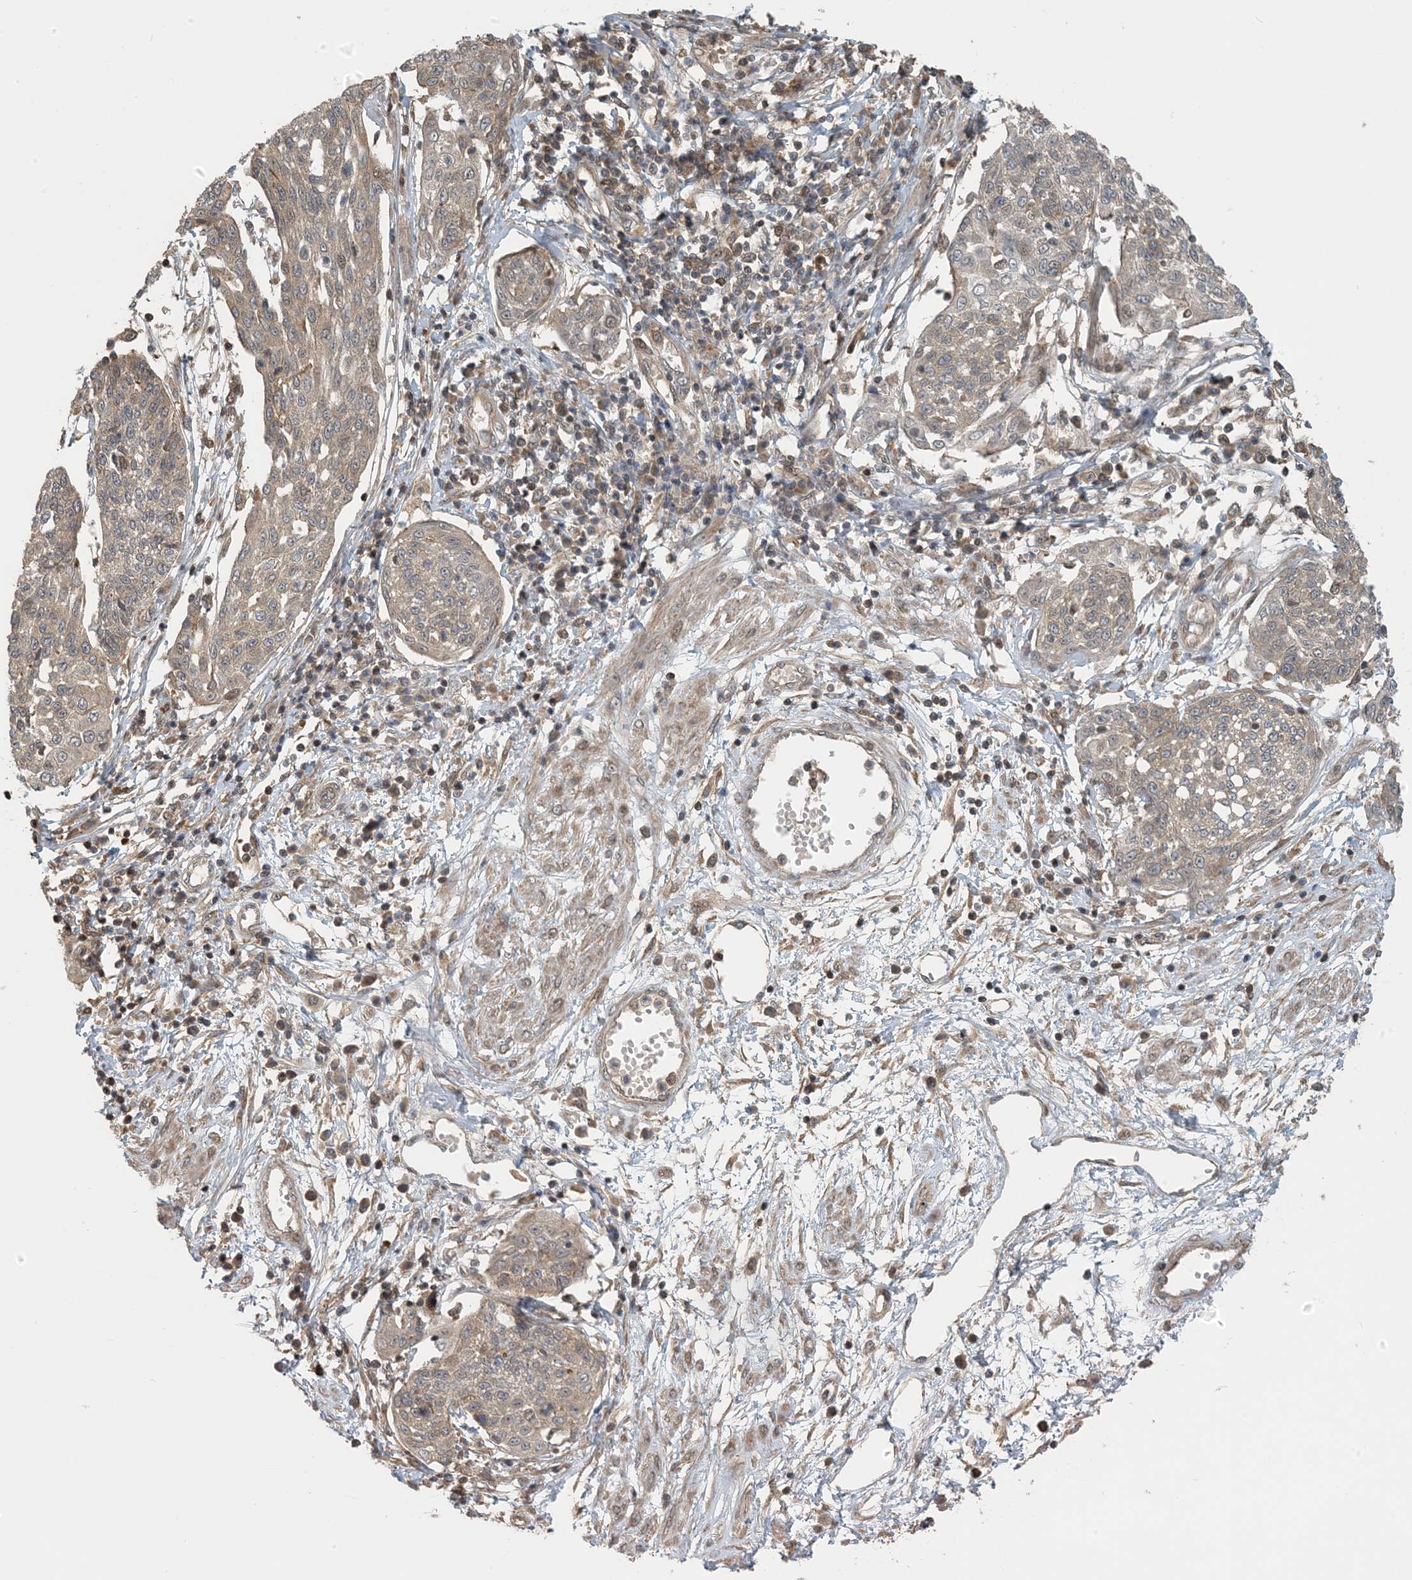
{"staining": {"intensity": "weak", "quantity": "25%-75%", "location": "cytoplasmic/membranous"}, "tissue": "cervical cancer", "cell_type": "Tumor cells", "image_type": "cancer", "snomed": [{"axis": "morphology", "description": "Squamous cell carcinoma, NOS"}, {"axis": "topography", "description": "Cervix"}], "caption": "High-magnification brightfield microscopy of cervical cancer stained with DAB (brown) and counterstained with hematoxylin (blue). tumor cells exhibit weak cytoplasmic/membranous staining is identified in about25%-75% of cells.", "gene": "ZBTB3", "patient": {"sex": "female", "age": 34}}